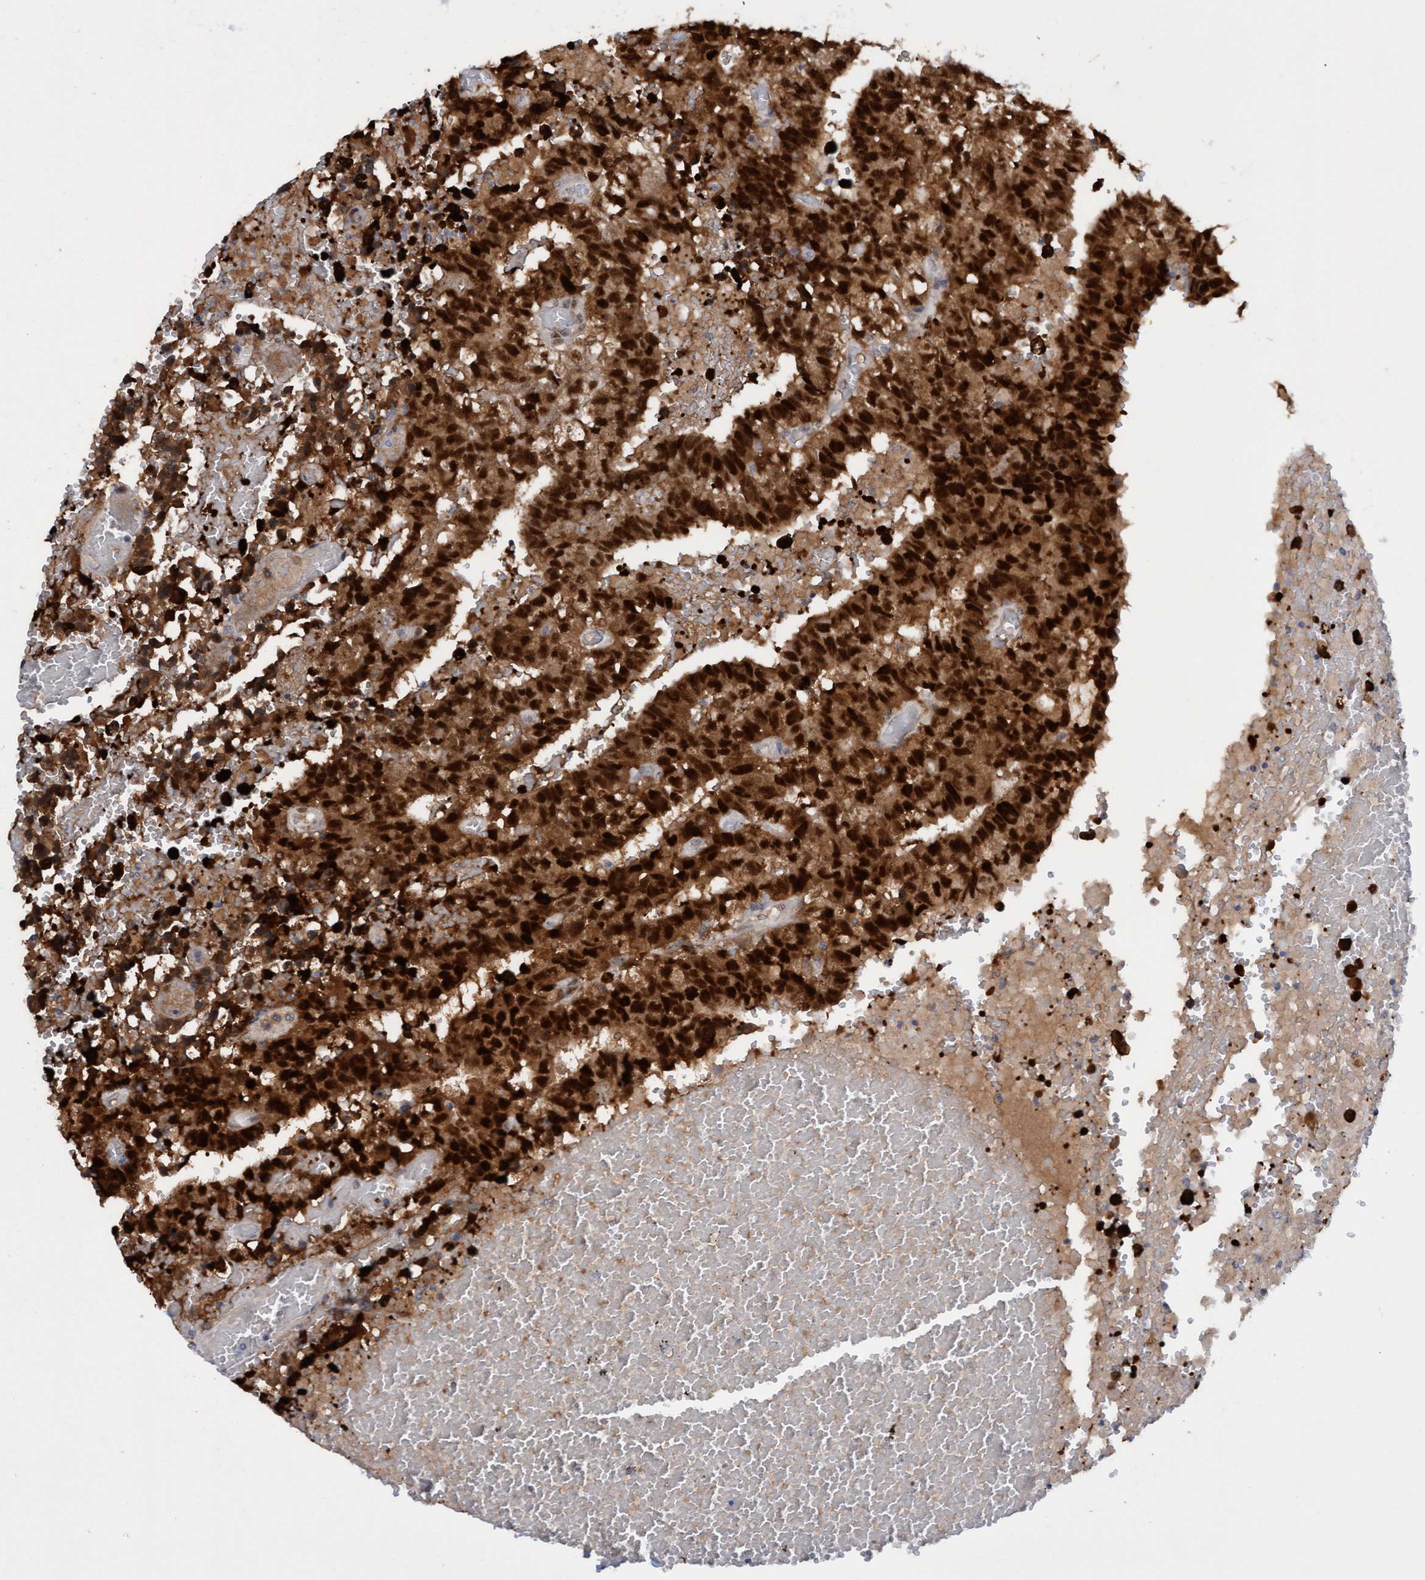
{"staining": {"intensity": "strong", "quantity": ">75%", "location": "cytoplasmic/membranous,nuclear"}, "tissue": "testis cancer", "cell_type": "Tumor cells", "image_type": "cancer", "snomed": [{"axis": "morphology", "description": "Carcinoma, Embryonal, NOS"}, {"axis": "topography", "description": "Testis"}], "caption": "DAB (3,3'-diaminobenzidine) immunohistochemical staining of human embryonal carcinoma (testis) exhibits strong cytoplasmic/membranous and nuclear protein staining in approximately >75% of tumor cells. The protein is stained brown, and the nuclei are stained in blue (DAB IHC with brightfield microscopy, high magnification).", "gene": "PINX1", "patient": {"sex": "male", "age": 25}}